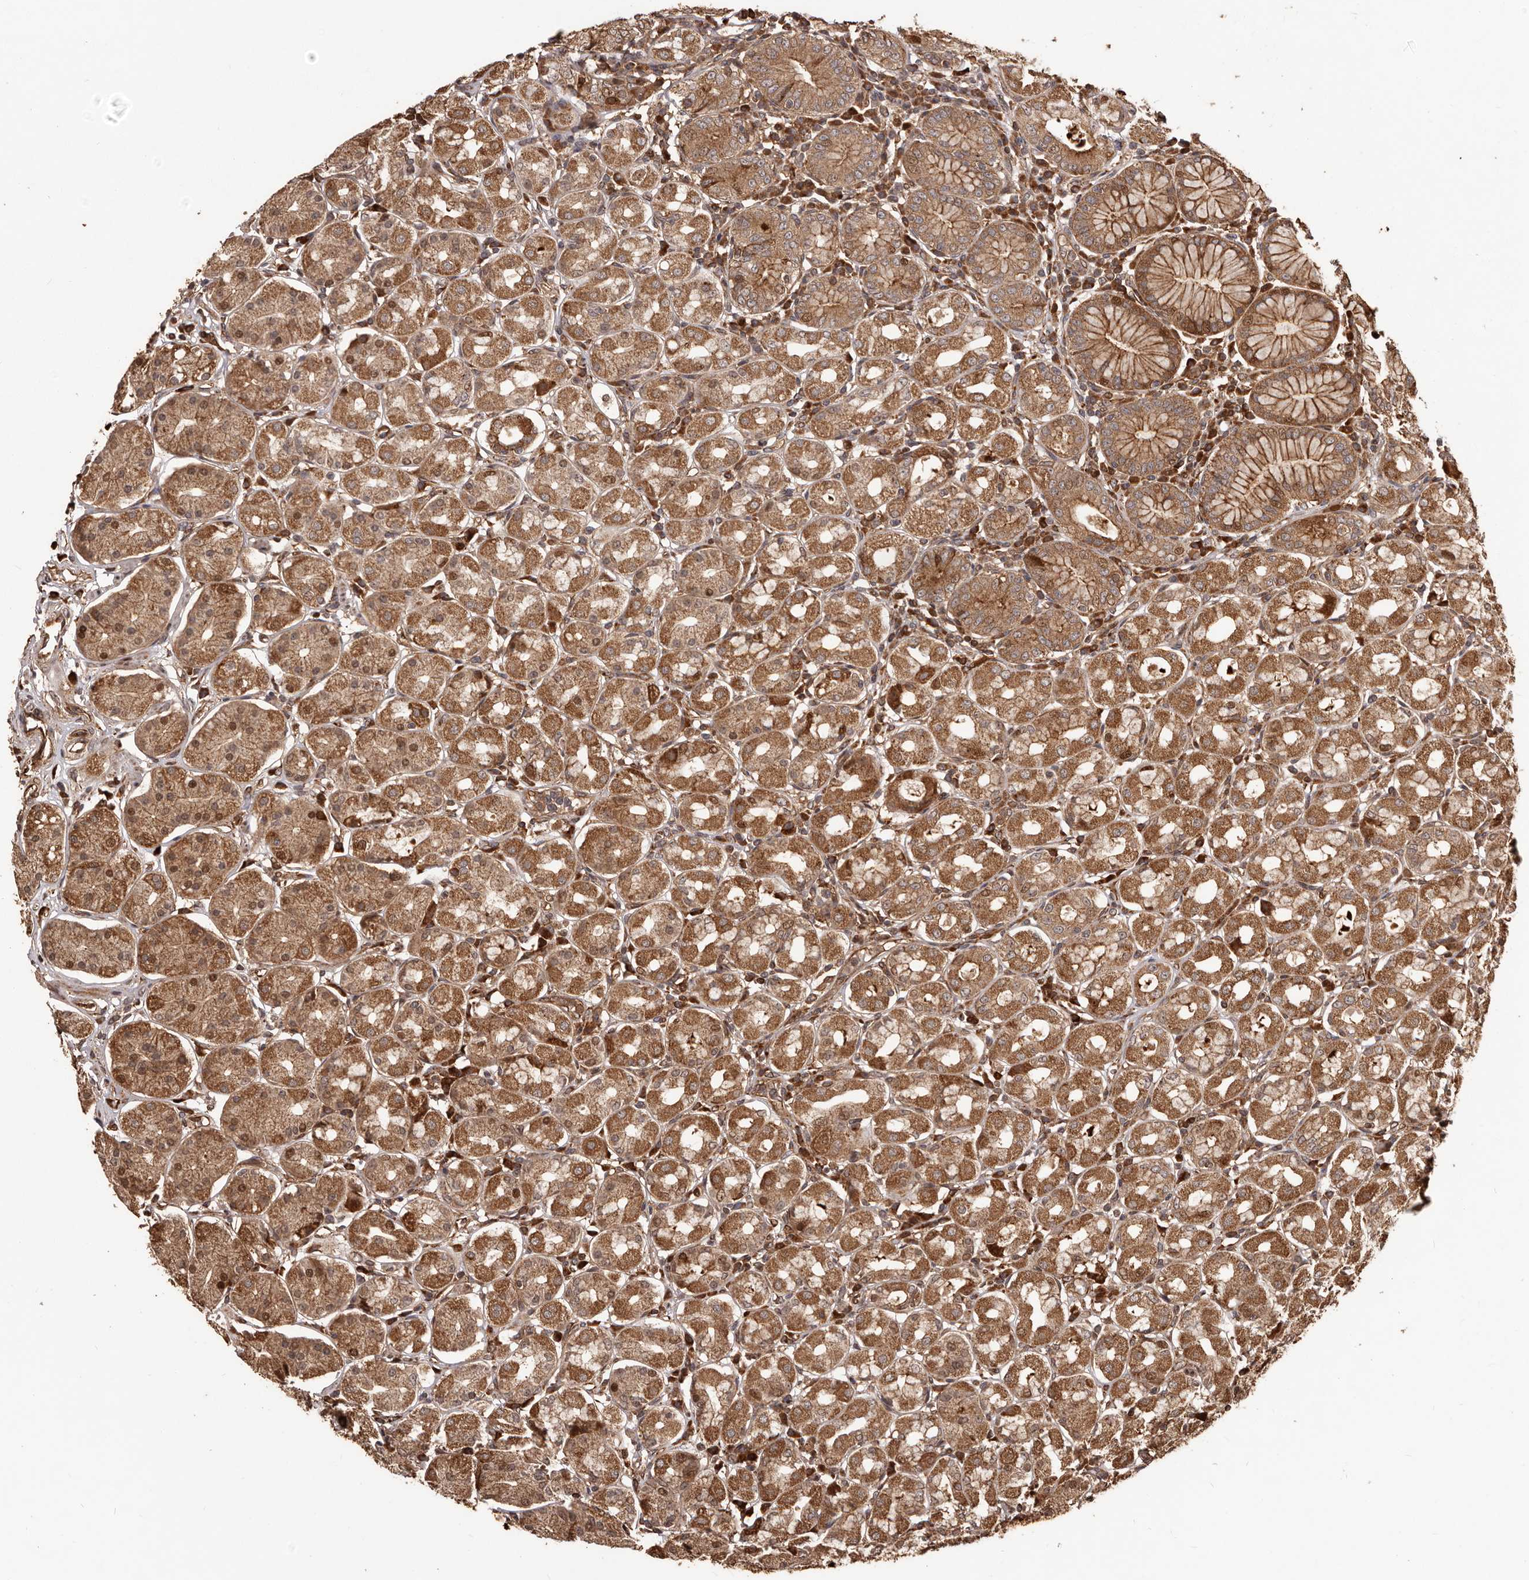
{"staining": {"intensity": "moderate", "quantity": ">75%", "location": "cytoplasmic/membranous"}, "tissue": "stomach", "cell_type": "Glandular cells", "image_type": "normal", "snomed": [{"axis": "morphology", "description": "Normal tissue, NOS"}, {"axis": "topography", "description": "Stomach"}, {"axis": "topography", "description": "Stomach, lower"}], "caption": "DAB immunohistochemical staining of benign human stomach reveals moderate cytoplasmic/membranous protein staining in approximately >75% of glandular cells. Immunohistochemistry (ihc) stains the protein of interest in brown and the nuclei are stained blue.", "gene": "MTO1", "patient": {"sex": "female", "age": 56}}